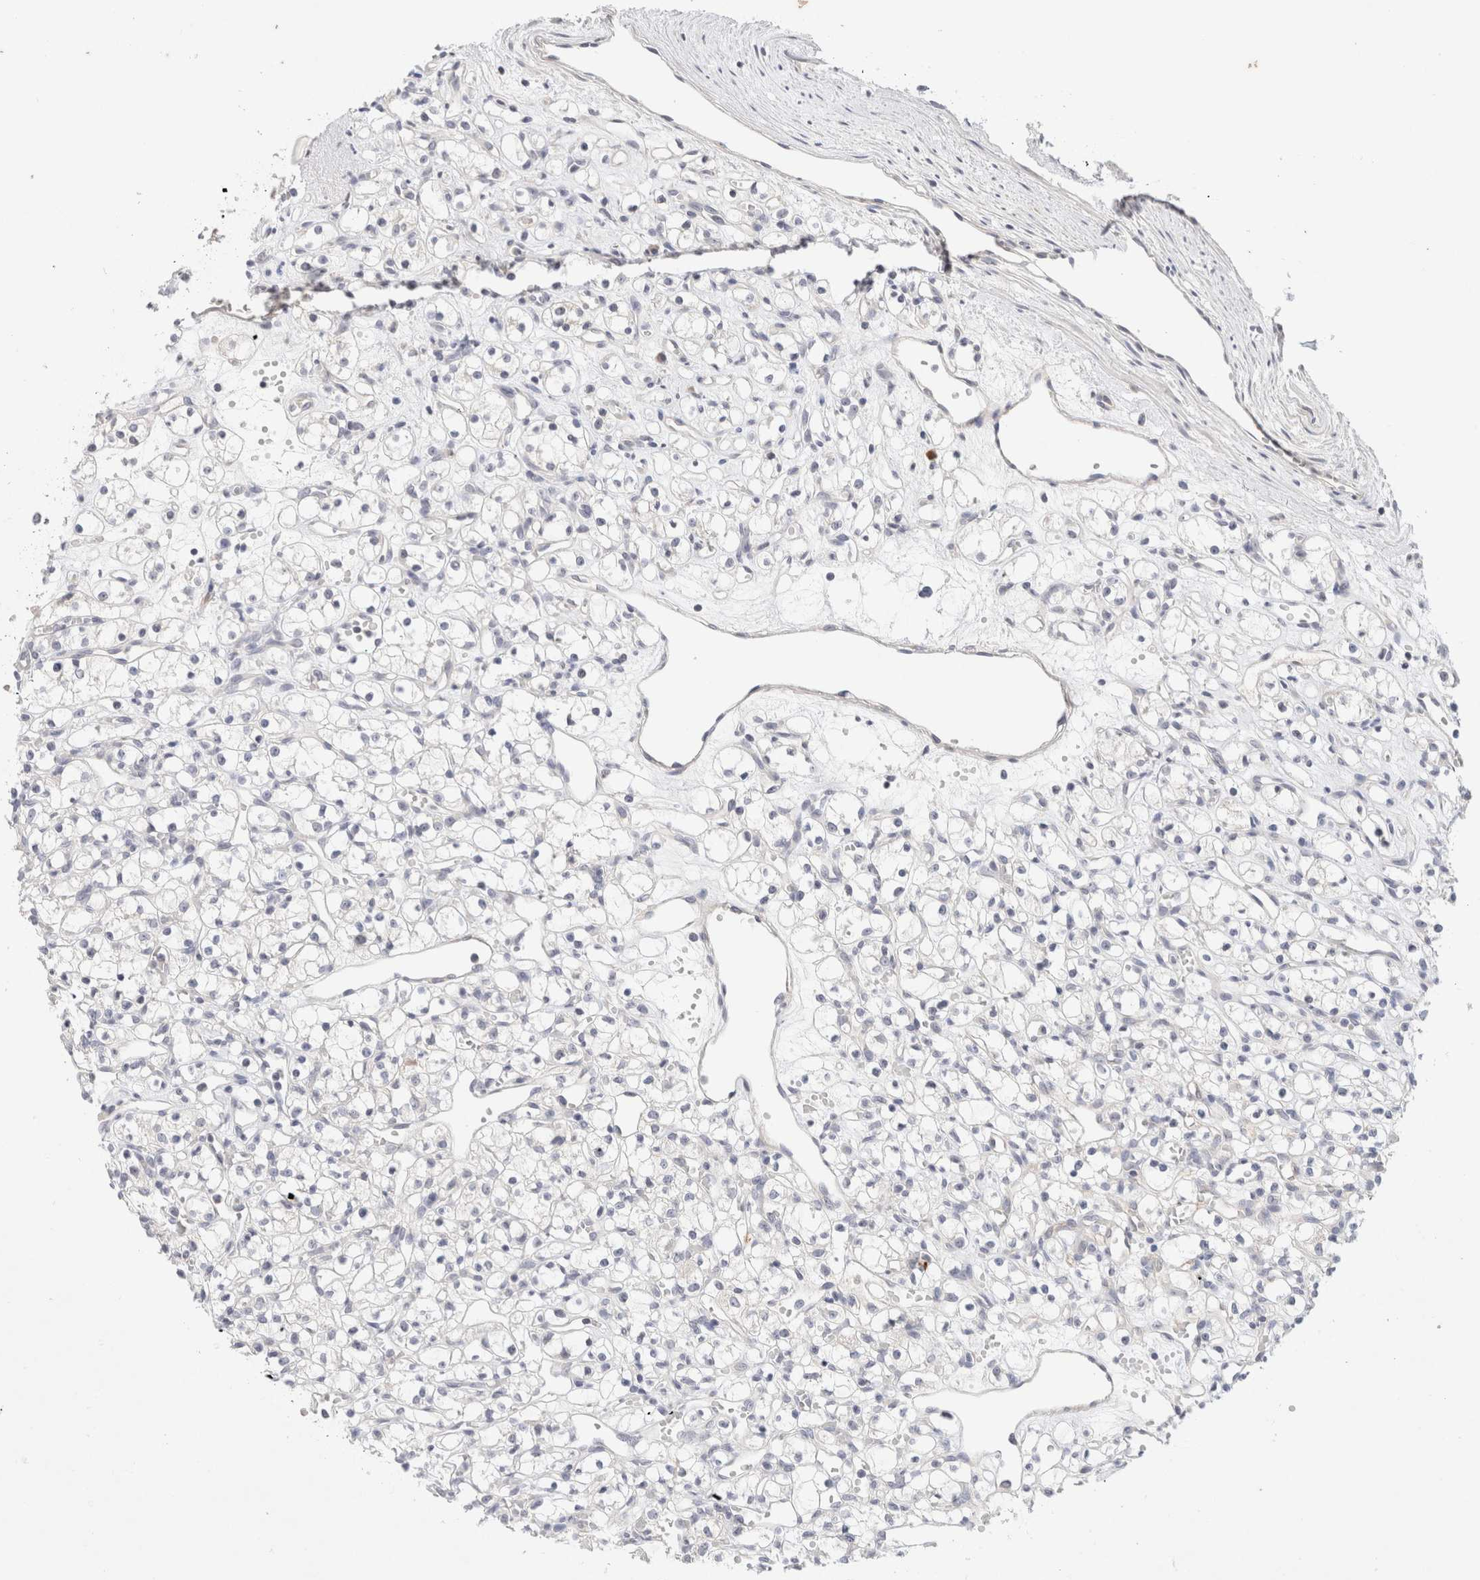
{"staining": {"intensity": "negative", "quantity": "none", "location": "none"}, "tissue": "renal cancer", "cell_type": "Tumor cells", "image_type": "cancer", "snomed": [{"axis": "morphology", "description": "Adenocarcinoma, NOS"}, {"axis": "topography", "description": "Kidney"}], "caption": "Photomicrograph shows no protein expression in tumor cells of renal cancer tissue. (DAB (3,3'-diaminobenzidine) IHC visualized using brightfield microscopy, high magnification).", "gene": "SPRTN", "patient": {"sex": "female", "age": 59}}